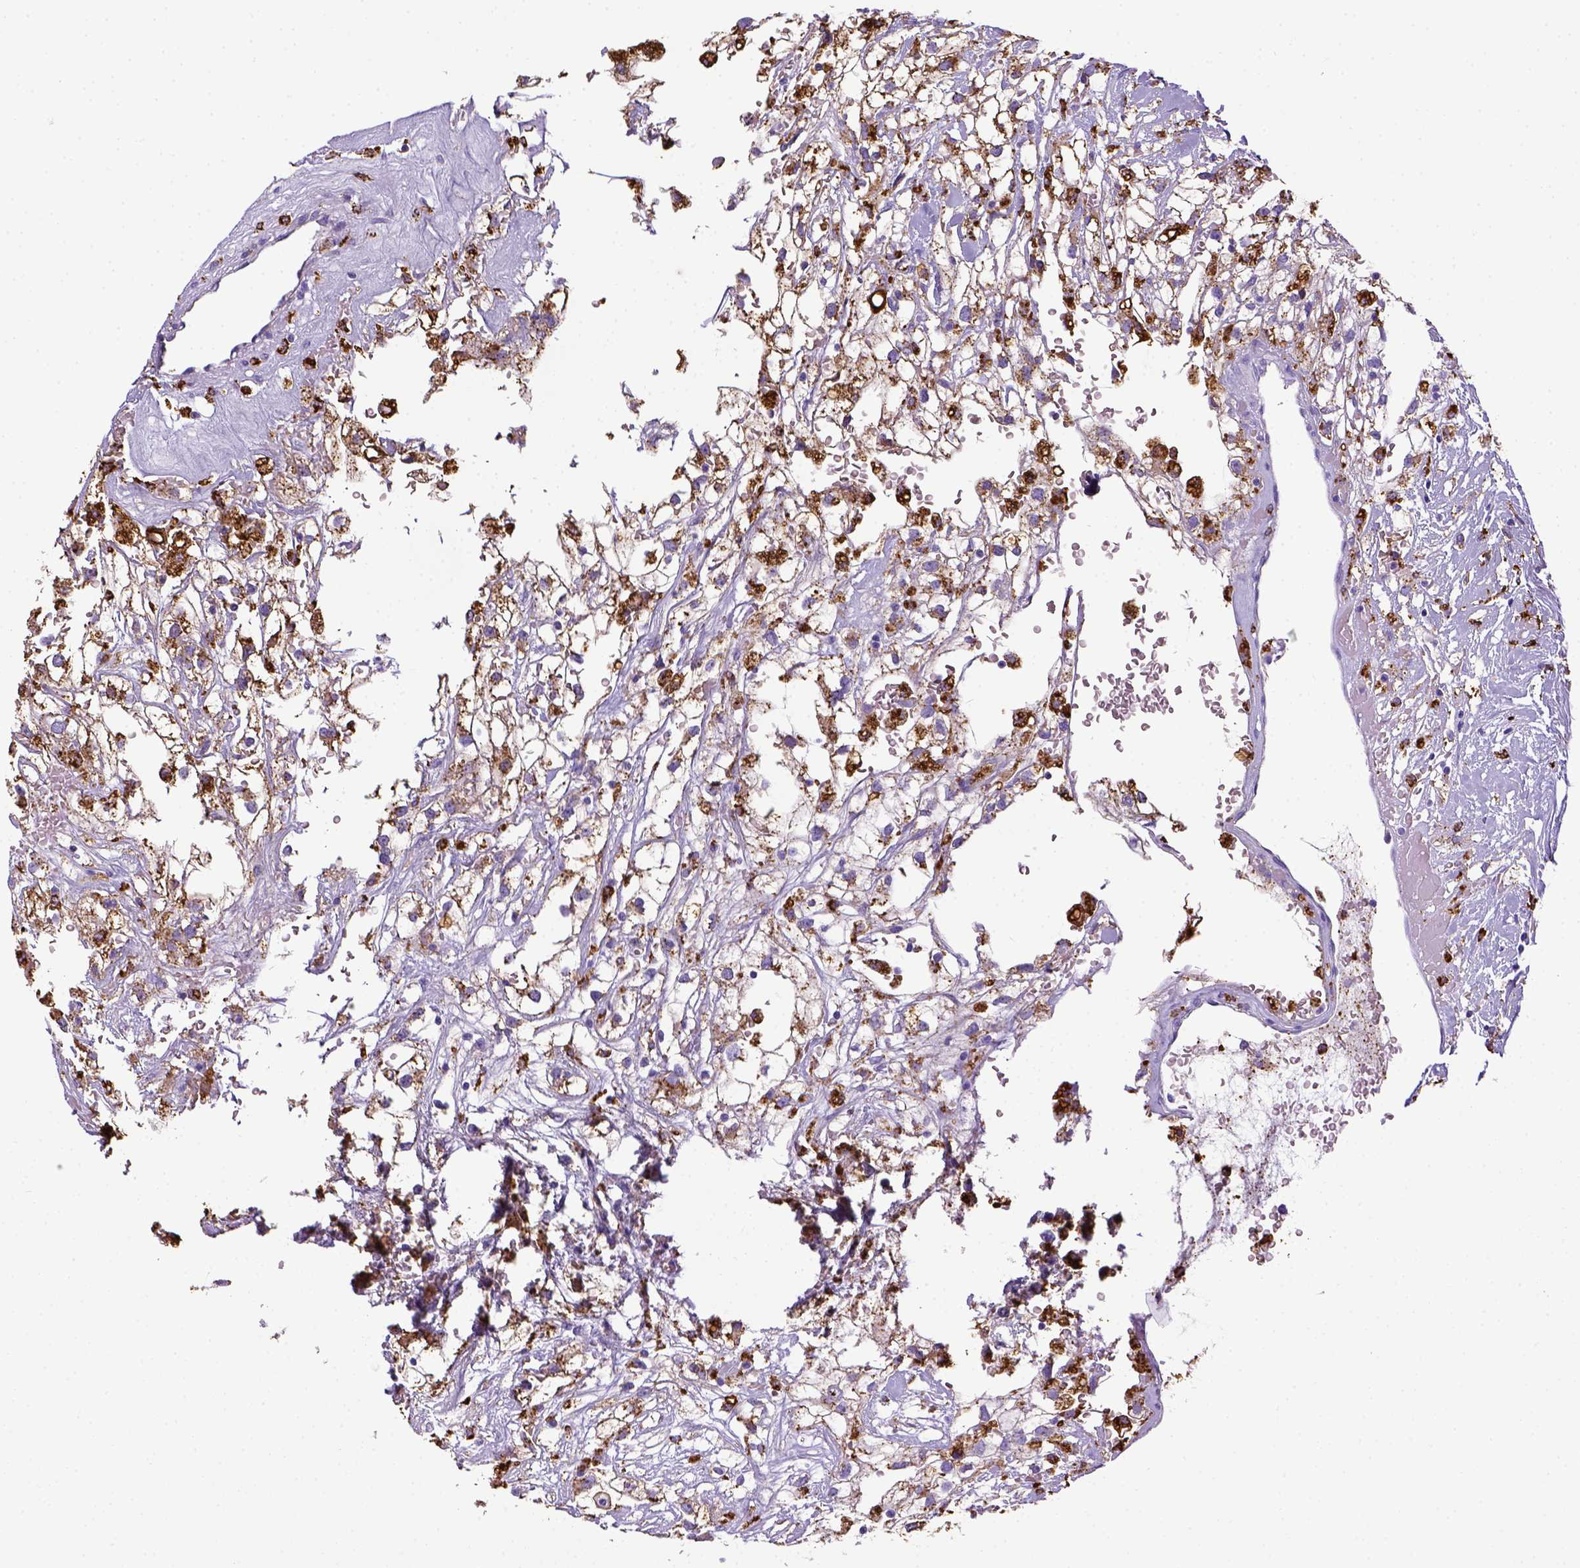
{"staining": {"intensity": "negative", "quantity": "none", "location": "none"}, "tissue": "renal cancer", "cell_type": "Tumor cells", "image_type": "cancer", "snomed": [{"axis": "morphology", "description": "Adenocarcinoma, NOS"}, {"axis": "topography", "description": "Kidney"}], "caption": "DAB (3,3'-diaminobenzidine) immunohistochemical staining of renal cancer displays no significant expression in tumor cells.", "gene": "CD68", "patient": {"sex": "male", "age": 59}}